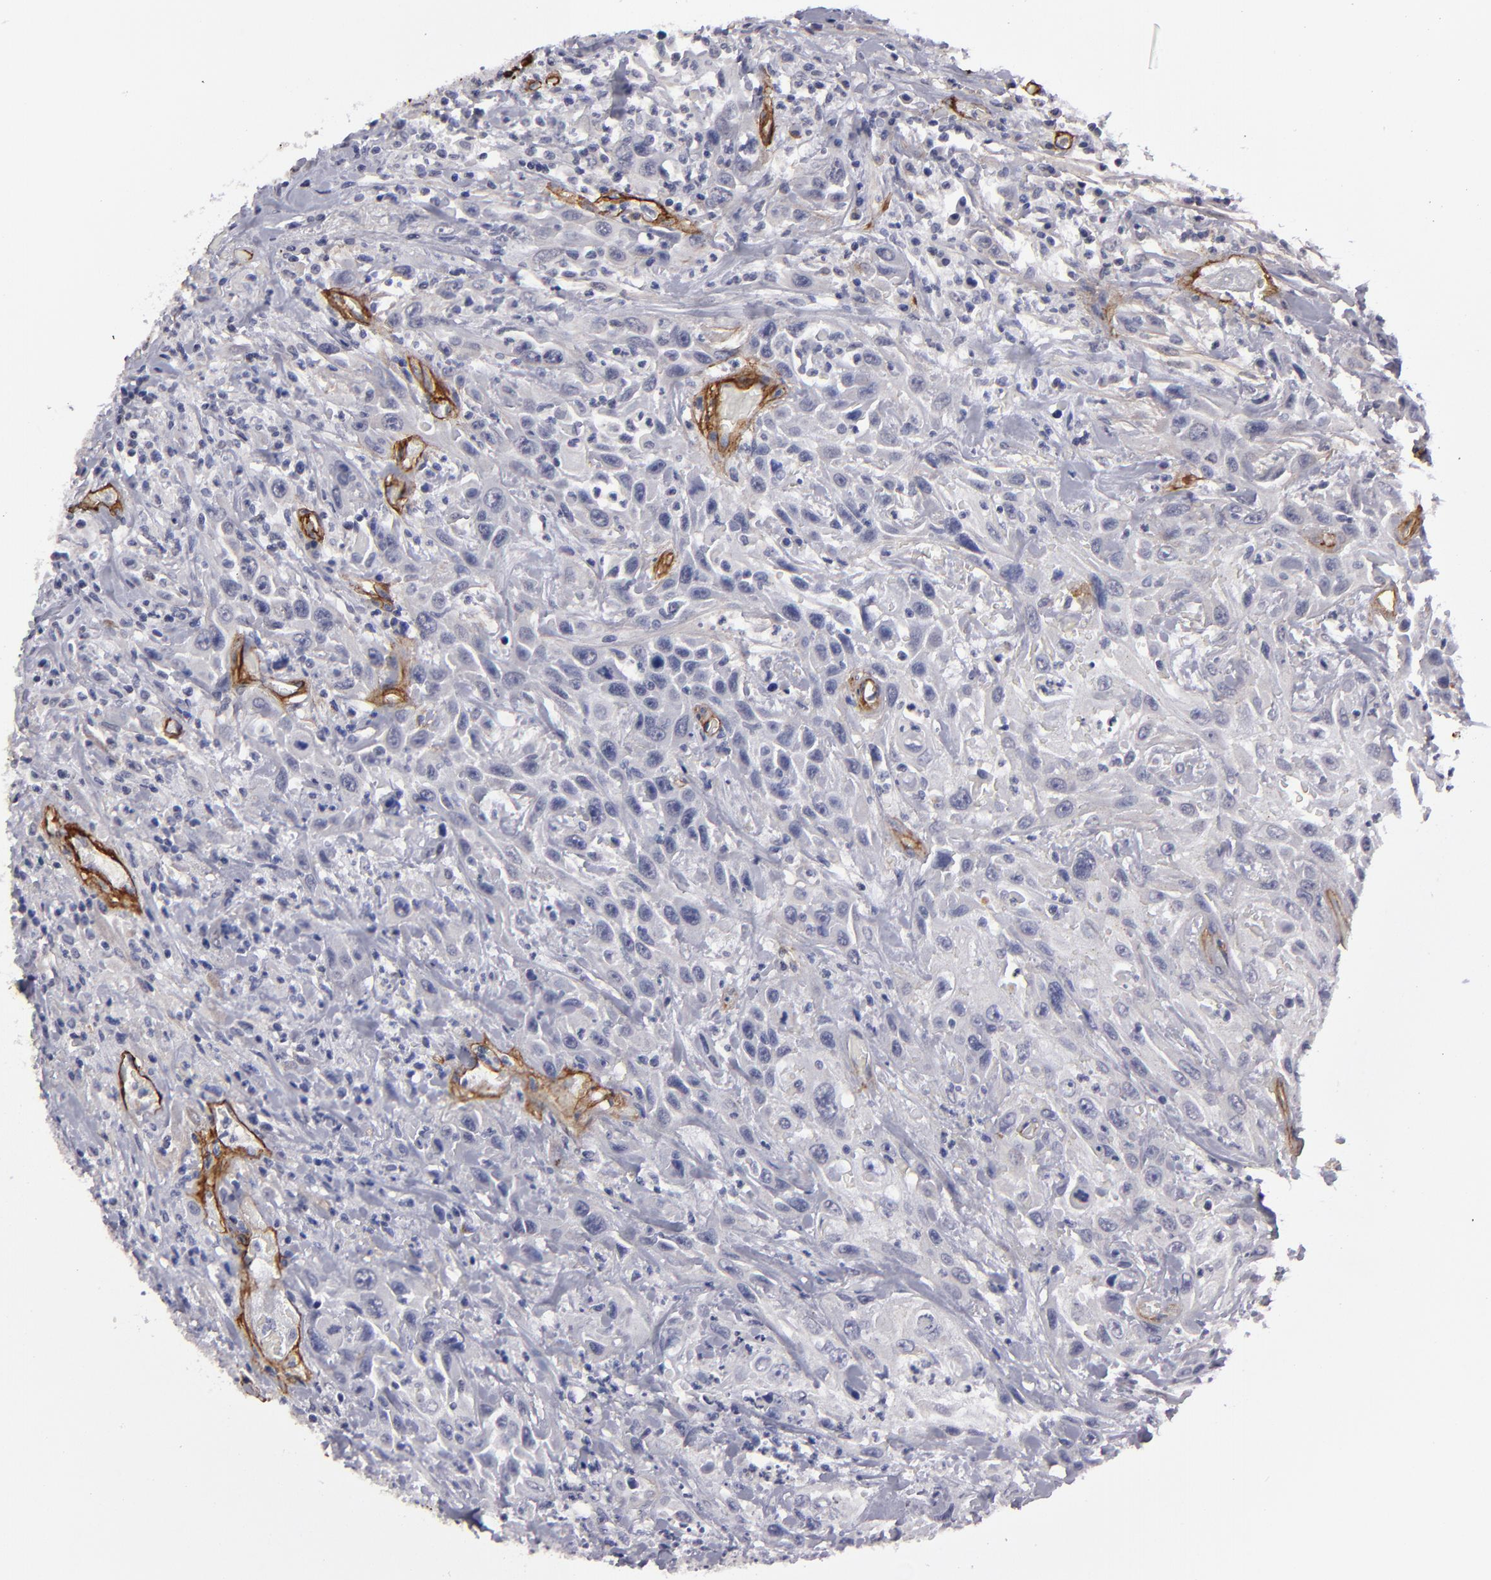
{"staining": {"intensity": "negative", "quantity": "none", "location": "none"}, "tissue": "urothelial cancer", "cell_type": "Tumor cells", "image_type": "cancer", "snomed": [{"axis": "morphology", "description": "Urothelial carcinoma, High grade"}, {"axis": "topography", "description": "Urinary bladder"}], "caption": "High power microscopy histopathology image of an immunohistochemistry (IHC) image of urothelial cancer, revealing no significant expression in tumor cells.", "gene": "ZNF175", "patient": {"sex": "female", "age": 84}}